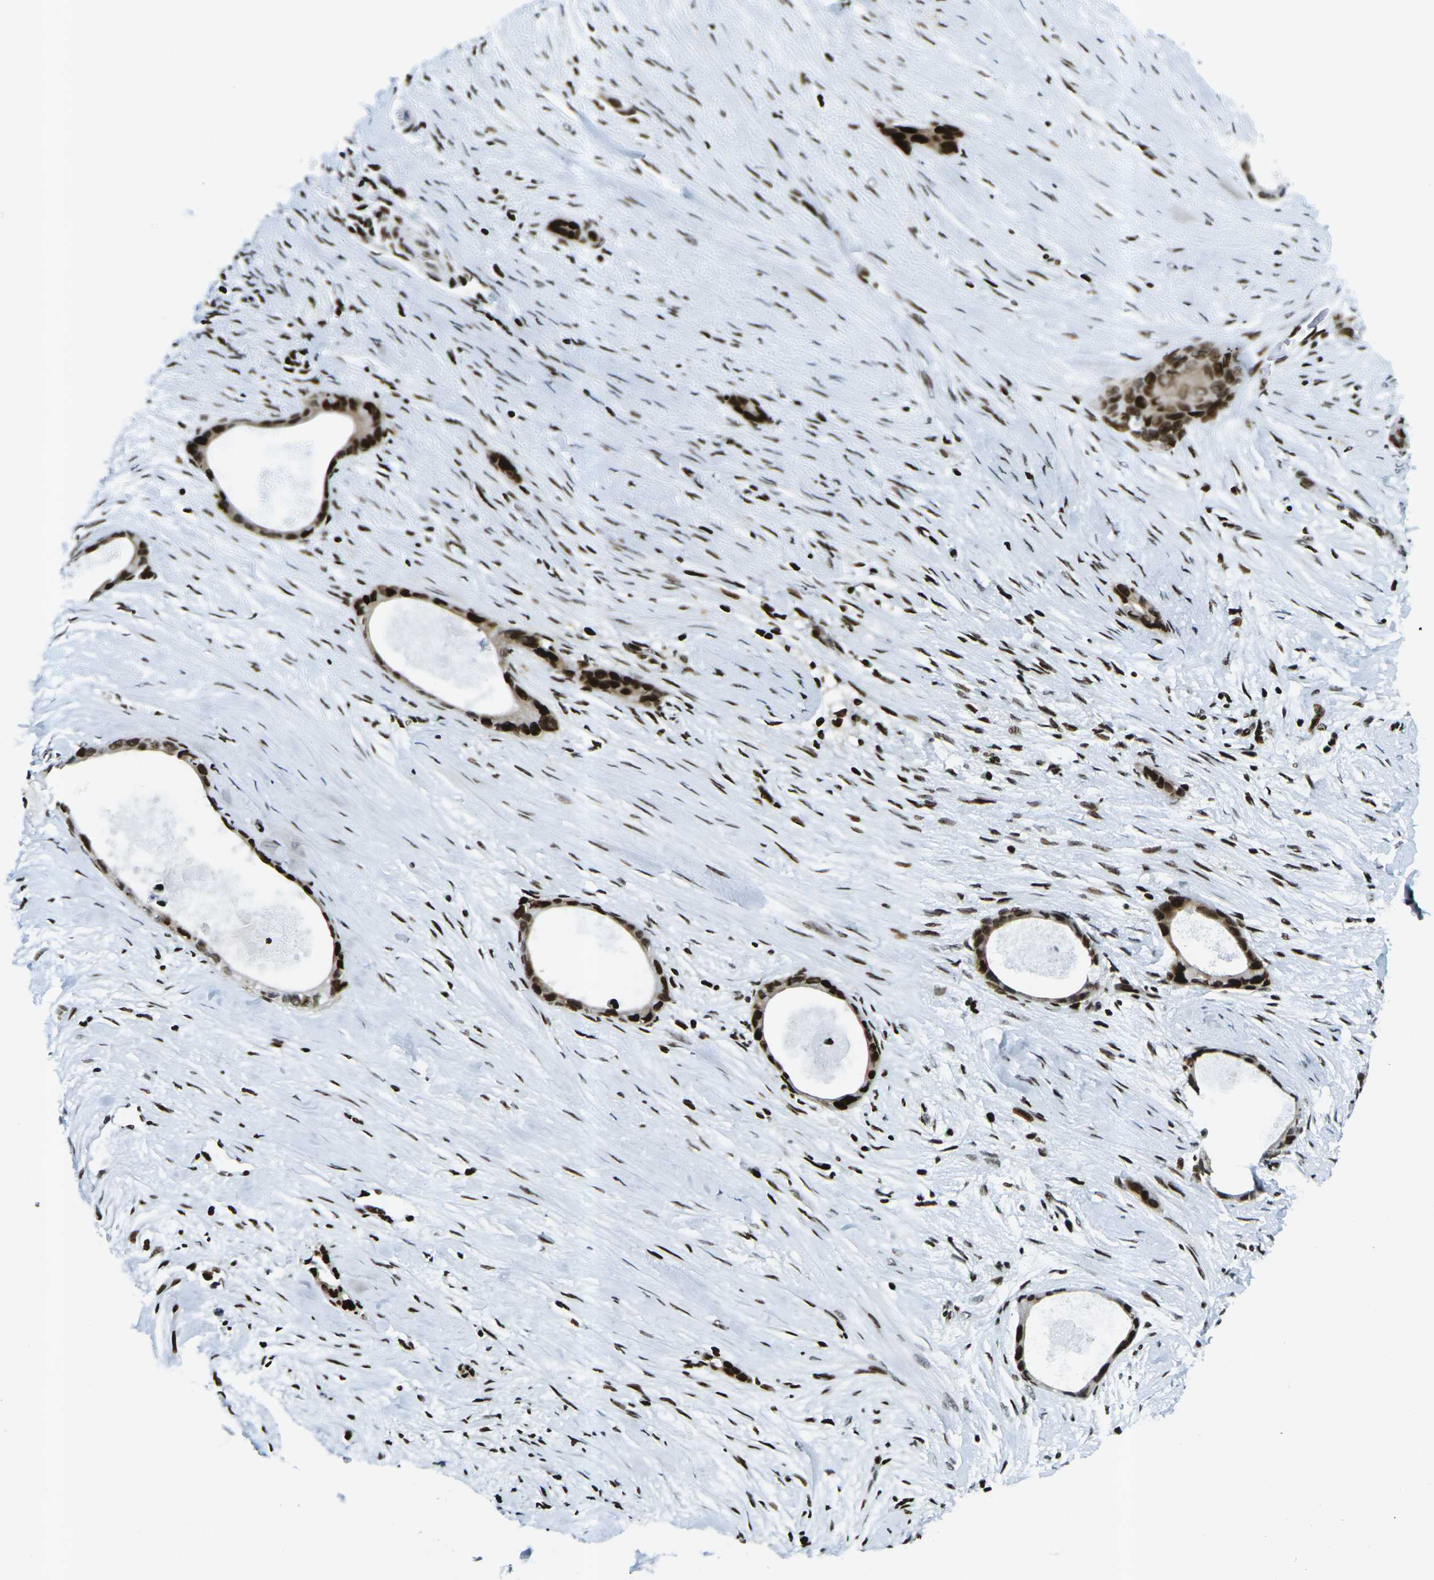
{"staining": {"intensity": "strong", "quantity": ">75%", "location": "nuclear"}, "tissue": "liver cancer", "cell_type": "Tumor cells", "image_type": "cancer", "snomed": [{"axis": "morphology", "description": "Cholangiocarcinoma"}, {"axis": "topography", "description": "Liver"}], "caption": "Liver cancer was stained to show a protein in brown. There is high levels of strong nuclear expression in about >75% of tumor cells. (IHC, brightfield microscopy, high magnification).", "gene": "H3-3A", "patient": {"sex": "female", "age": 55}}